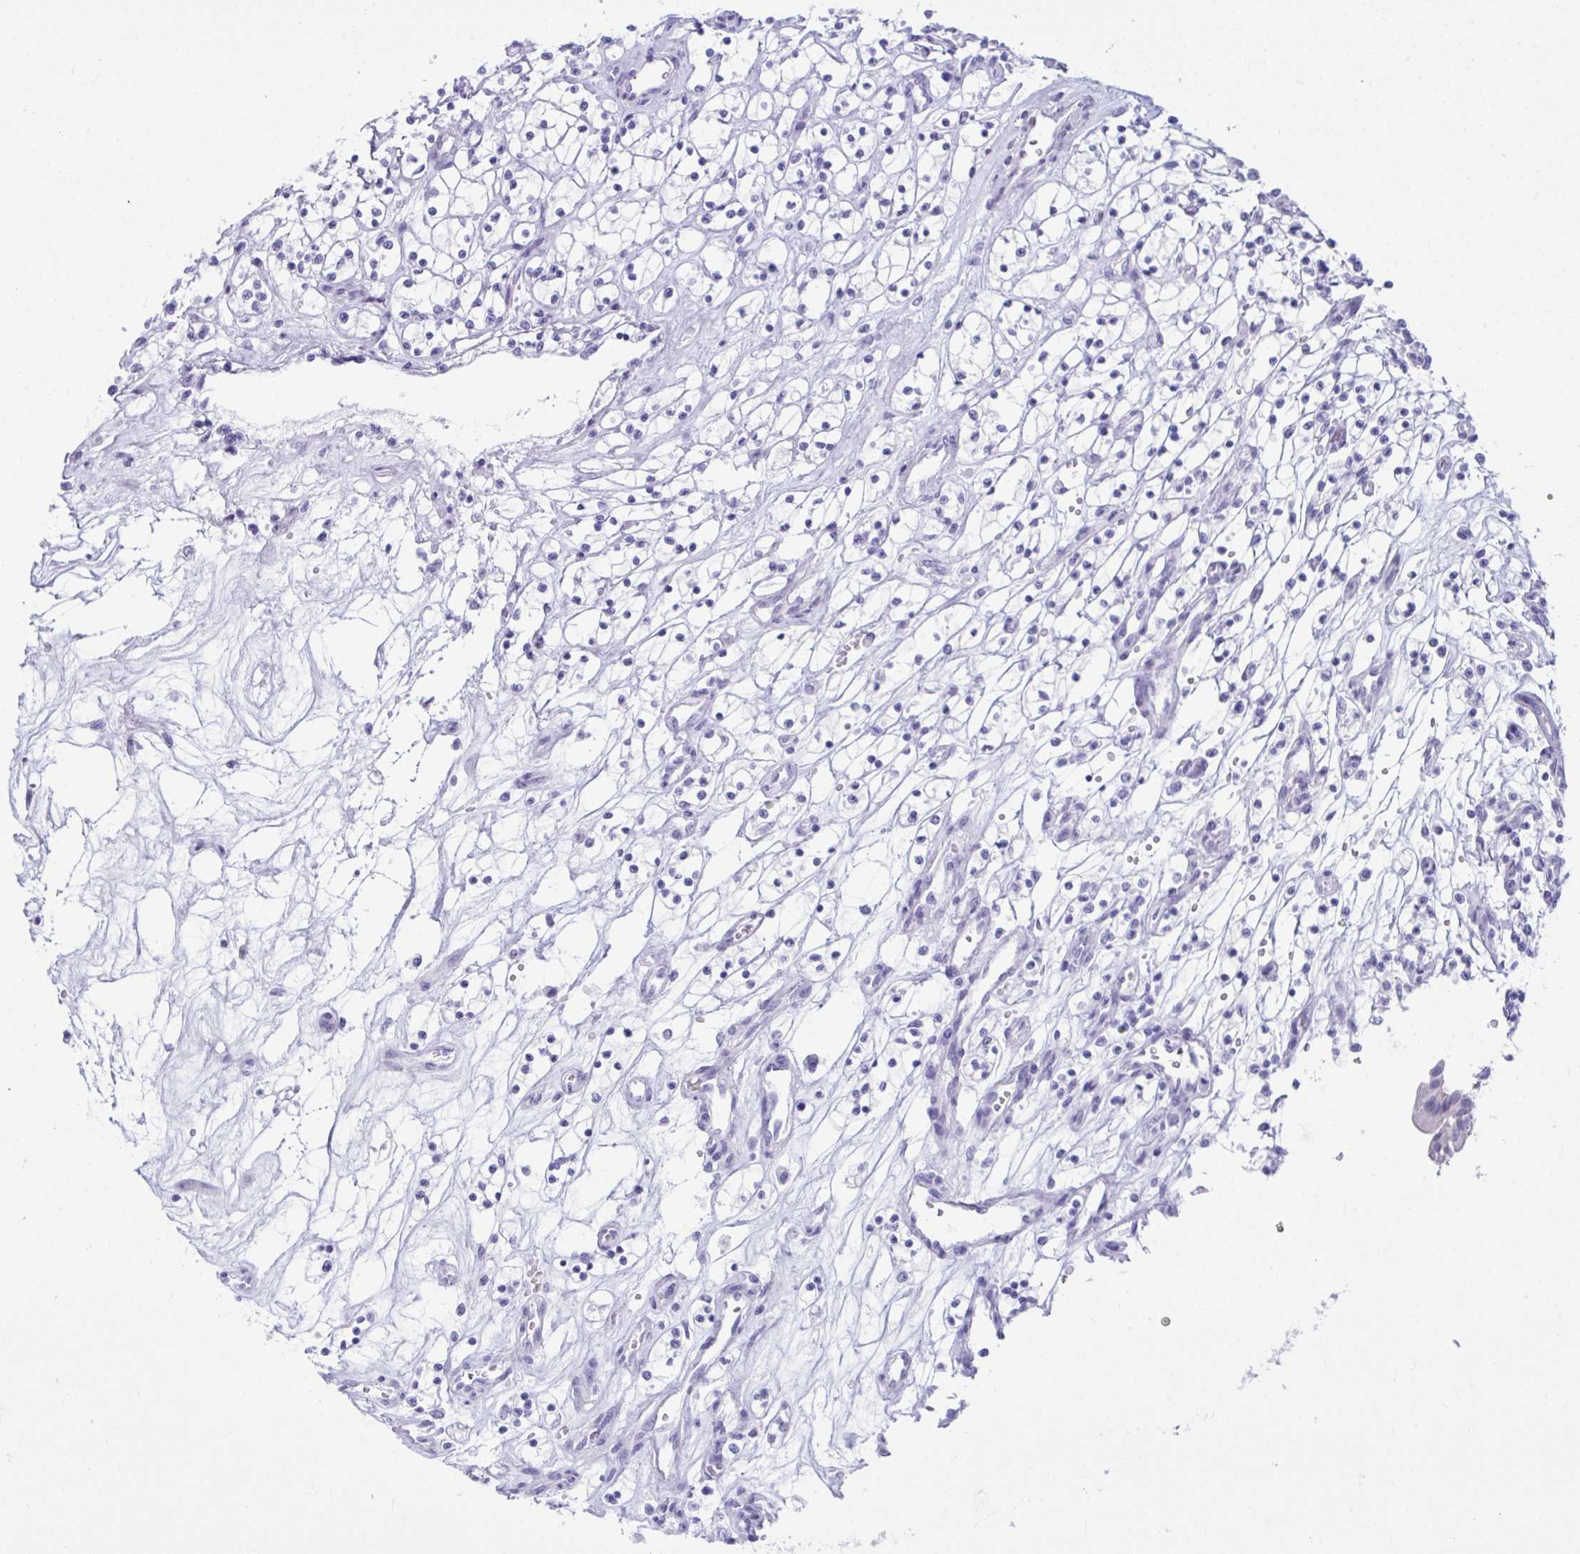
{"staining": {"intensity": "negative", "quantity": "none", "location": "none"}, "tissue": "renal cancer", "cell_type": "Tumor cells", "image_type": "cancer", "snomed": [{"axis": "morphology", "description": "Adenocarcinoma, NOS"}, {"axis": "topography", "description": "Kidney"}], "caption": "IHC micrograph of neoplastic tissue: renal cancer (adenocarcinoma) stained with DAB (3,3'-diaminobenzidine) demonstrates no significant protein positivity in tumor cells.", "gene": "PSCA", "patient": {"sex": "female", "age": 69}}